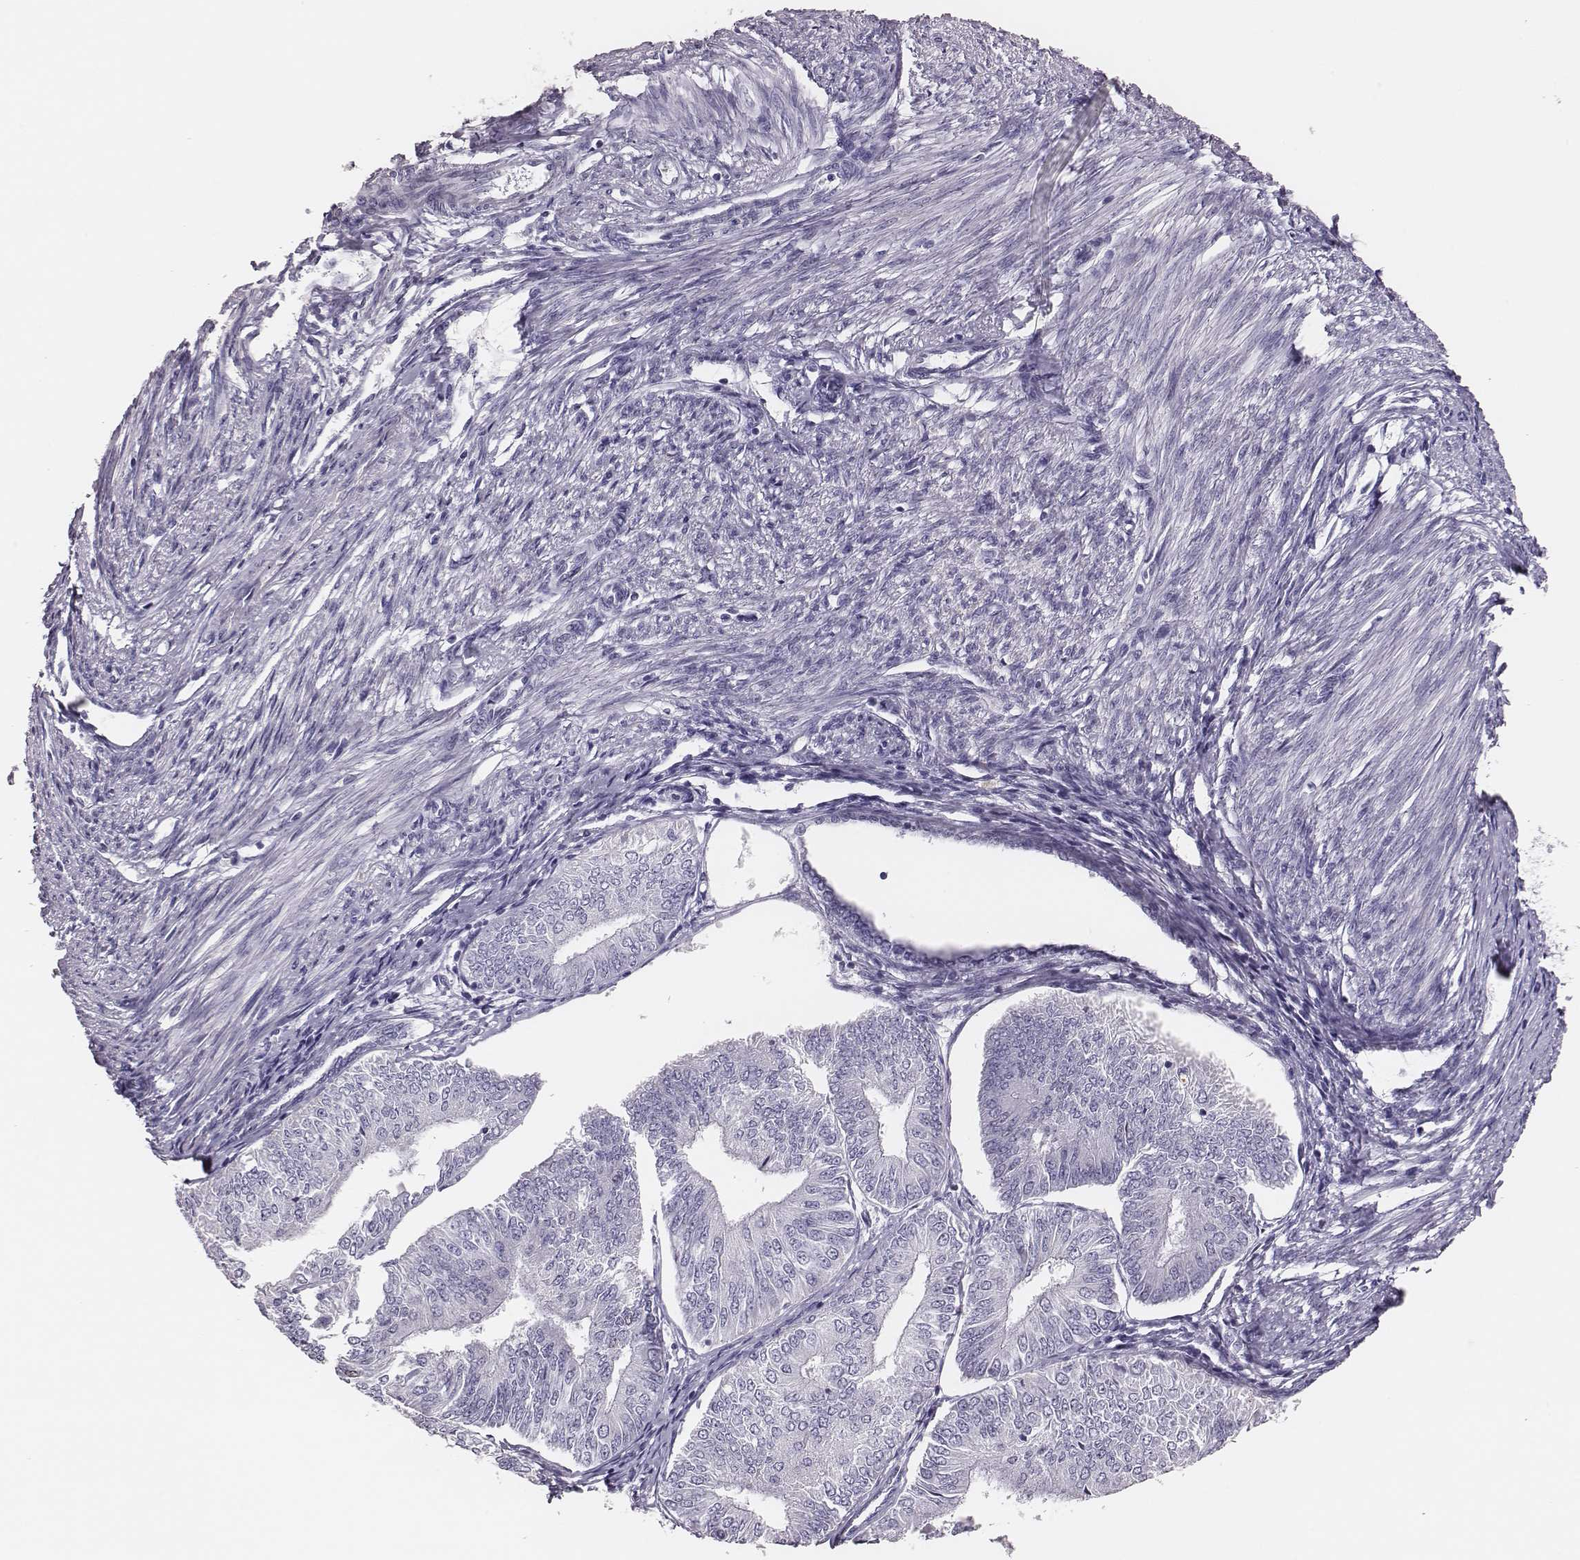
{"staining": {"intensity": "negative", "quantity": "none", "location": "none"}, "tissue": "endometrial cancer", "cell_type": "Tumor cells", "image_type": "cancer", "snomed": [{"axis": "morphology", "description": "Adenocarcinoma, NOS"}, {"axis": "topography", "description": "Endometrium"}], "caption": "Tumor cells show no significant staining in endometrial adenocarcinoma.", "gene": "H1-6", "patient": {"sex": "female", "age": 58}}